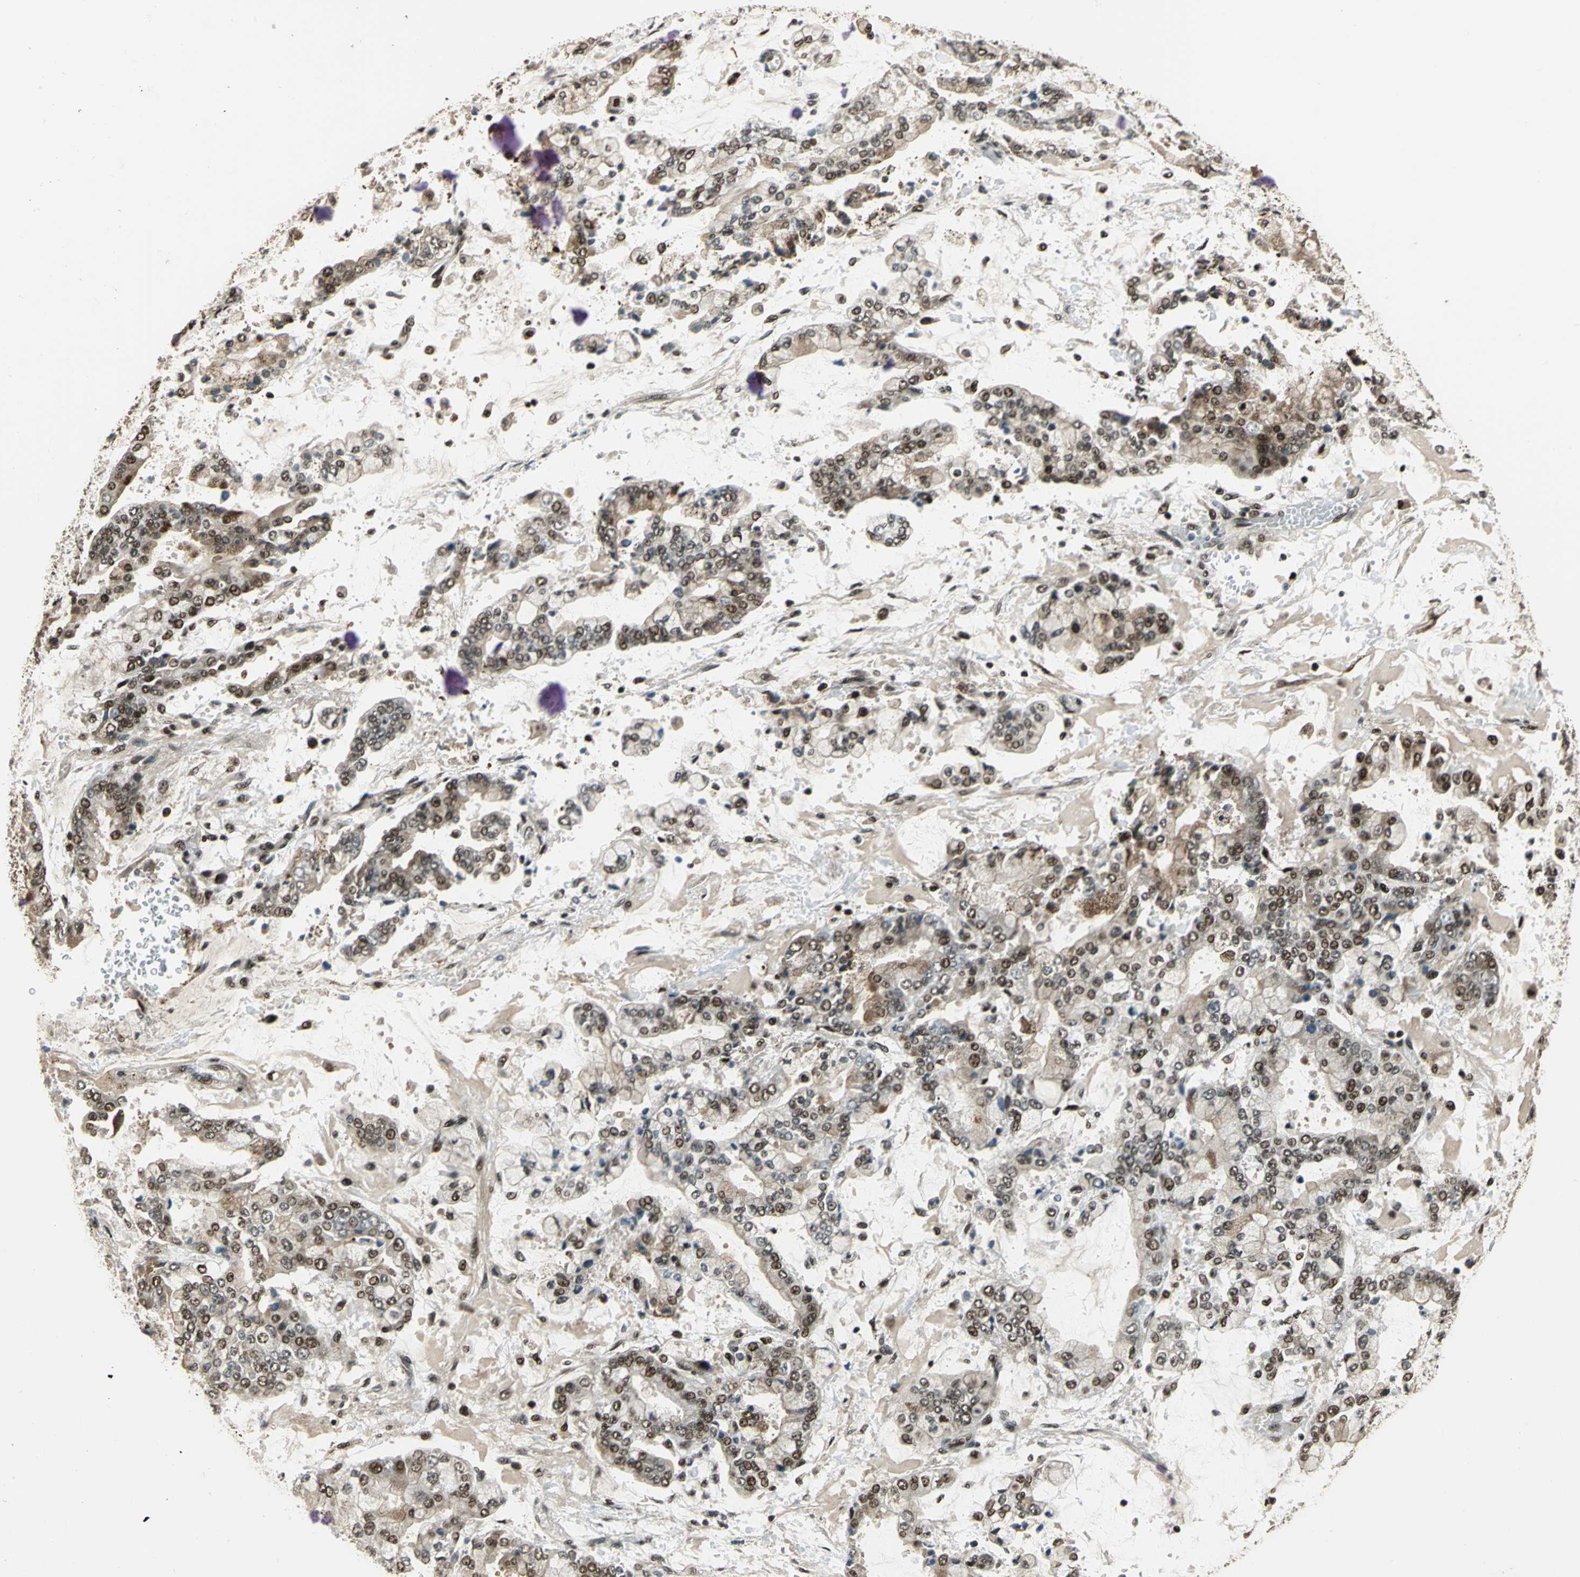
{"staining": {"intensity": "moderate", "quantity": ">75%", "location": "nuclear"}, "tissue": "stomach cancer", "cell_type": "Tumor cells", "image_type": "cancer", "snomed": [{"axis": "morphology", "description": "Adenocarcinoma, NOS"}, {"axis": "topography", "description": "Stomach"}], "caption": "Adenocarcinoma (stomach) was stained to show a protein in brown. There is medium levels of moderate nuclear expression in approximately >75% of tumor cells. The protein of interest is stained brown, and the nuclei are stained in blue (DAB IHC with brightfield microscopy, high magnification).", "gene": "MIS18BP1", "patient": {"sex": "male", "age": 76}}